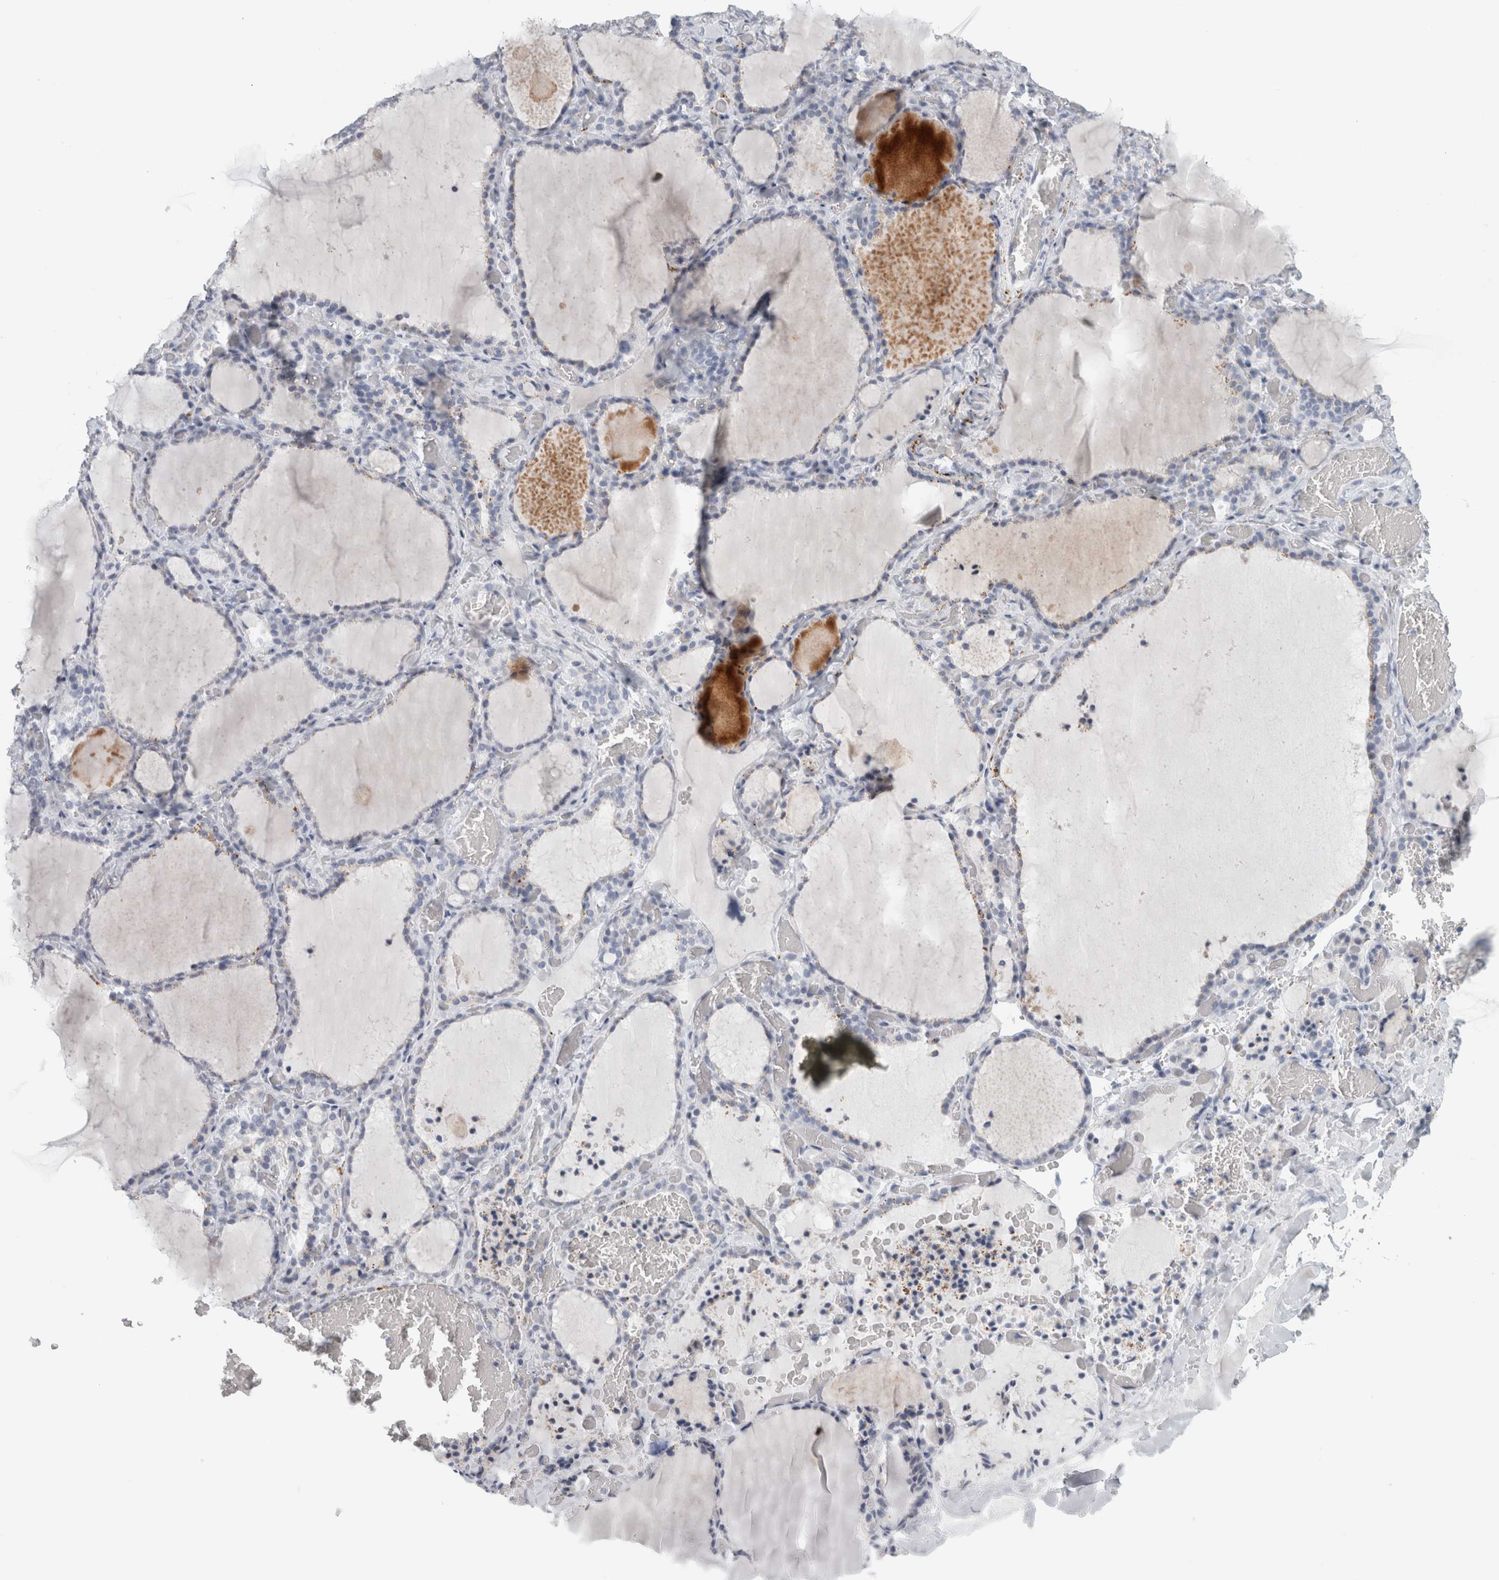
{"staining": {"intensity": "negative", "quantity": "none", "location": "none"}, "tissue": "thyroid gland", "cell_type": "Glandular cells", "image_type": "normal", "snomed": [{"axis": "morphology", "description": "Normal tissue, NOS"}, {"axis": "topography", "description": "Thyroid gland"}], "caption": "Glandular cells show no significant protein staining in benign thyroid gland.", "gene": "CPE", "patient": {"sex": "female", "age": 22}}